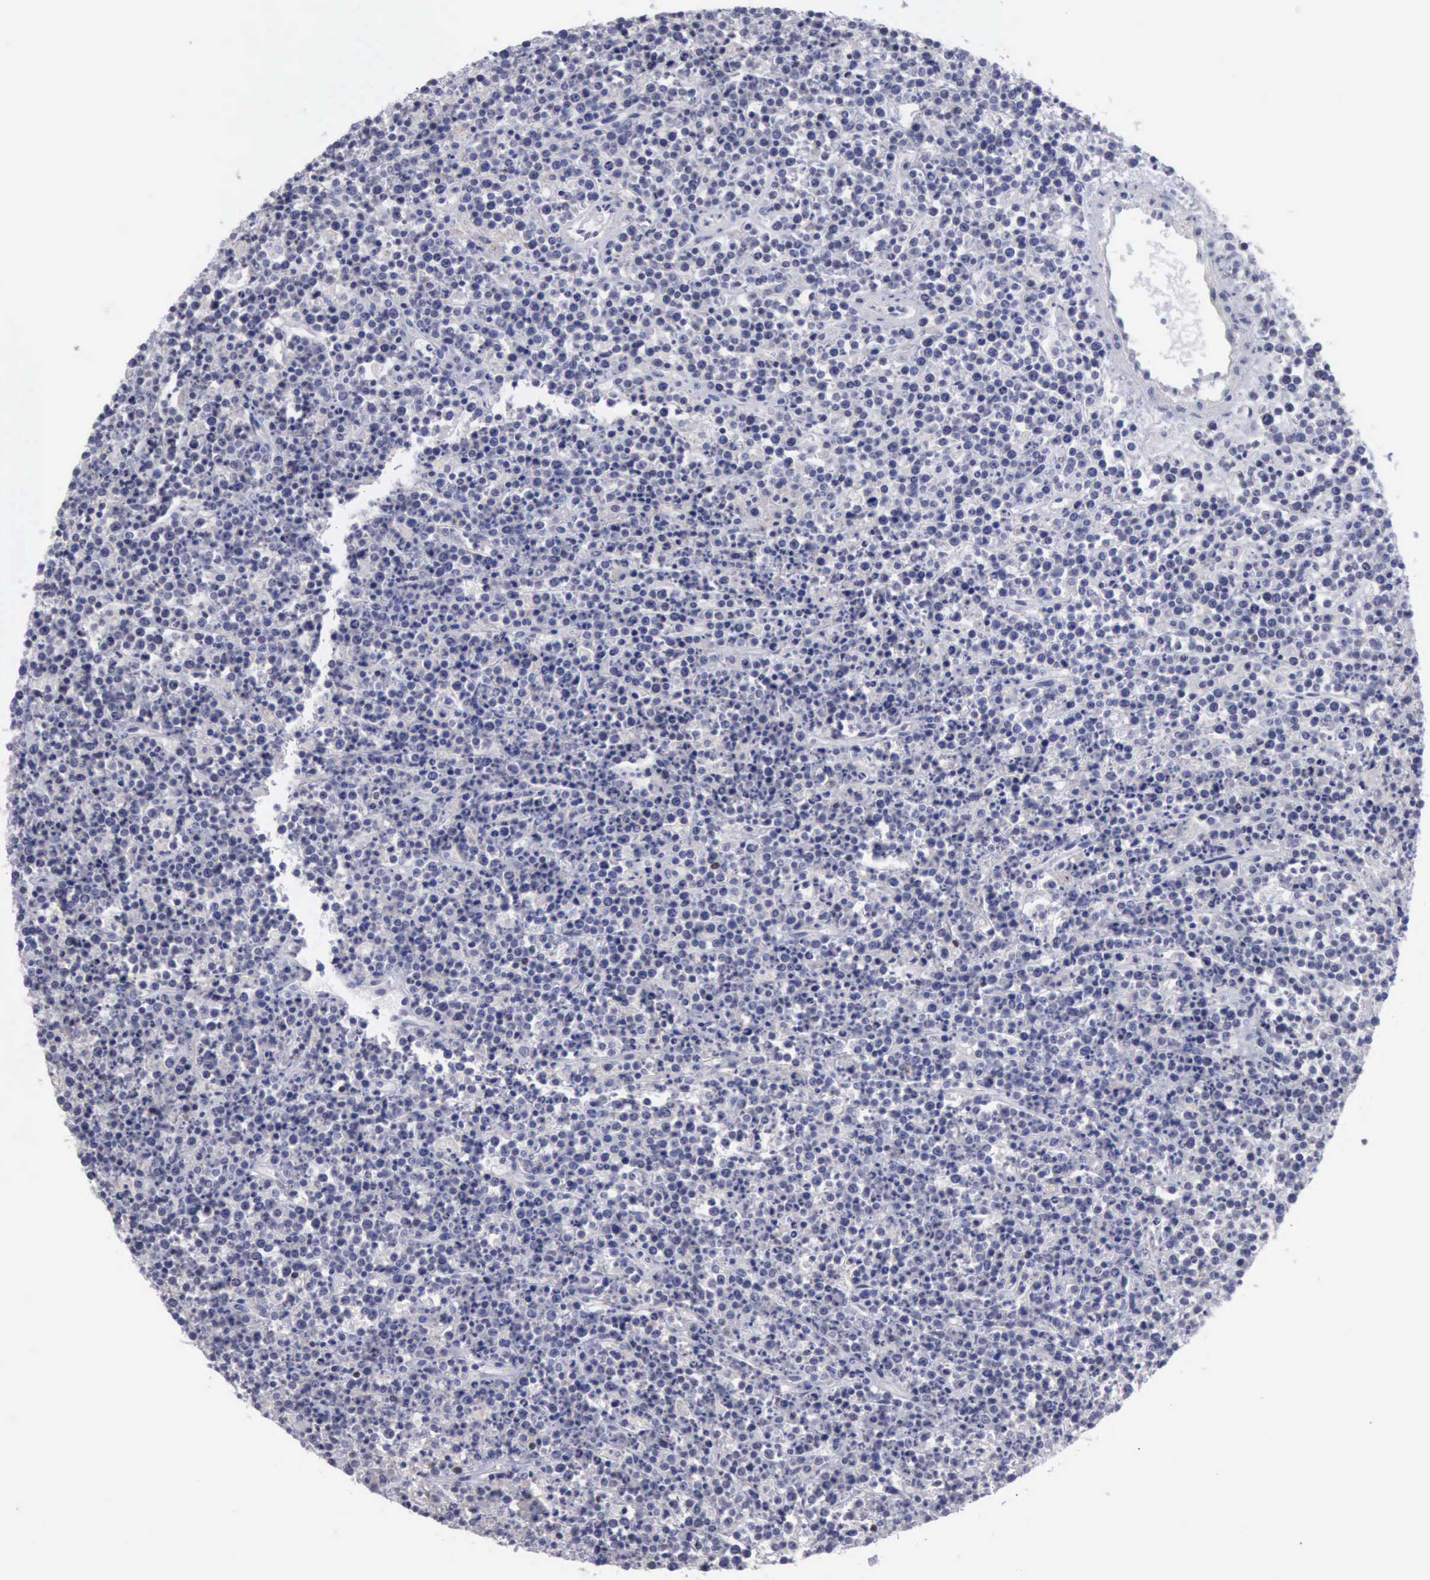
{"staining": {"intensity": "negative", "quantity": "none", "location": "none"}, "tissue": "lymphoma", "cell_type": "Tumor cells", "image_type": "cancer", "snomed": [{"axis": "morphology", "description": "Malignant lymphoma, non-Hodgkin's type, High grade"}, {"axis": "topography", "description": "Ovary"}], "caption": "The histopathology image displays no staining of tumor cells in high-grade malignant lymphoma, non-Hodgkin's type. (Immunohistochemistry, brightfield microscopy, high magnification).", "gene": "SATB2", "patient": {"sex": "female", "age": 56}}